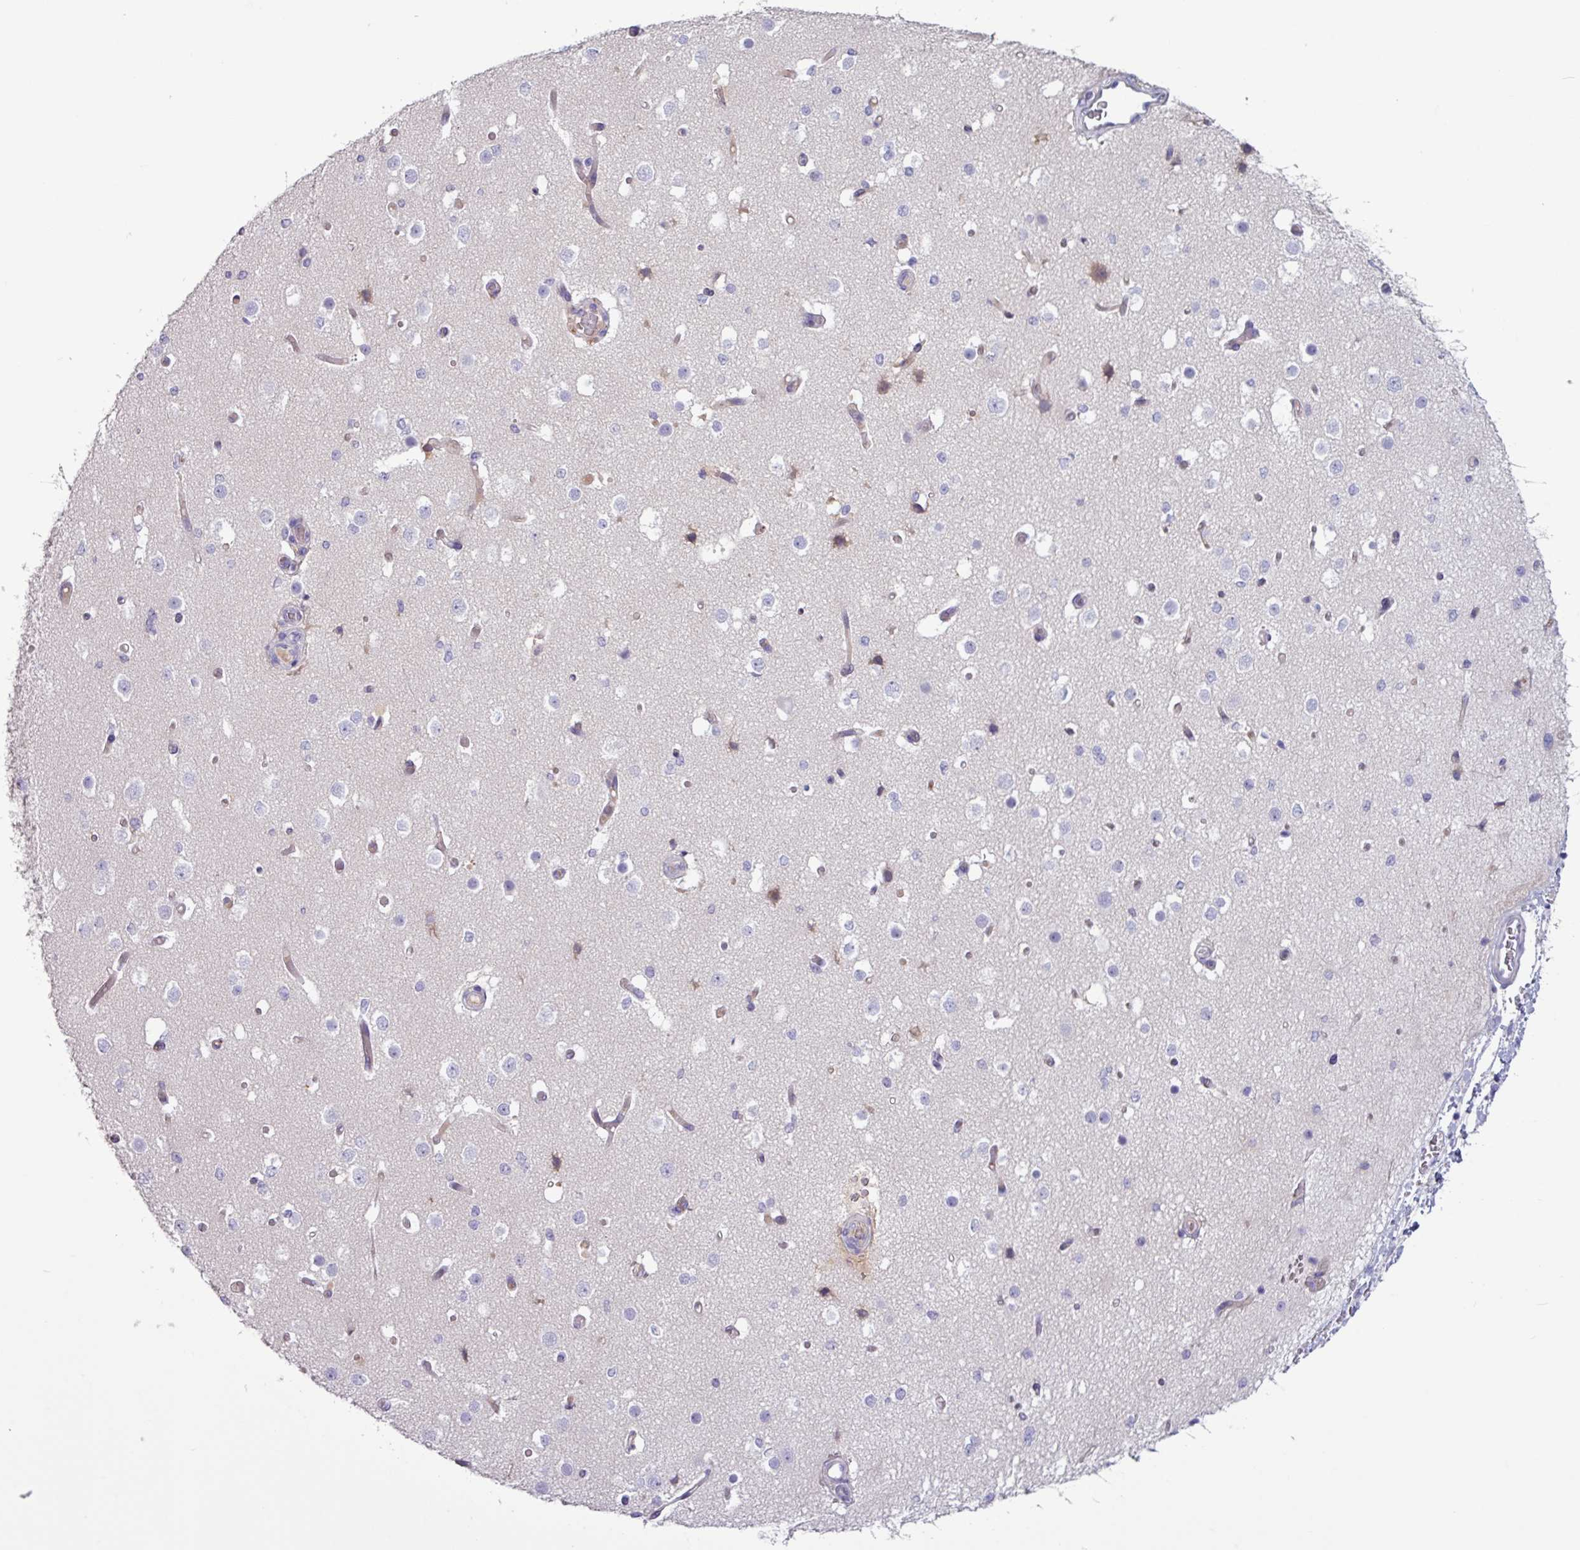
{"staining": {"intensity": "weak", "quantity": "<25%", "location": "cytoplasmic/membranous"}, "tissue": "cerebral cortex", "cell_type": "Endothelial cells", "image_type": "normal", "snomed": [{"axis": "morphology", "description": "Normal tissue, NOS"}, {"axis": "morphology", "description": "Inflammation, NOS"}, {"axis": "topography", "description": "Cerebral cortex"}], "caption": "Human cerebral cortex stained for a protein using immunohistochemistry (IHC) displays no expression in endothelial cells.", "gene": "C4A", "patient": {"sex": "male", "age": 6}}